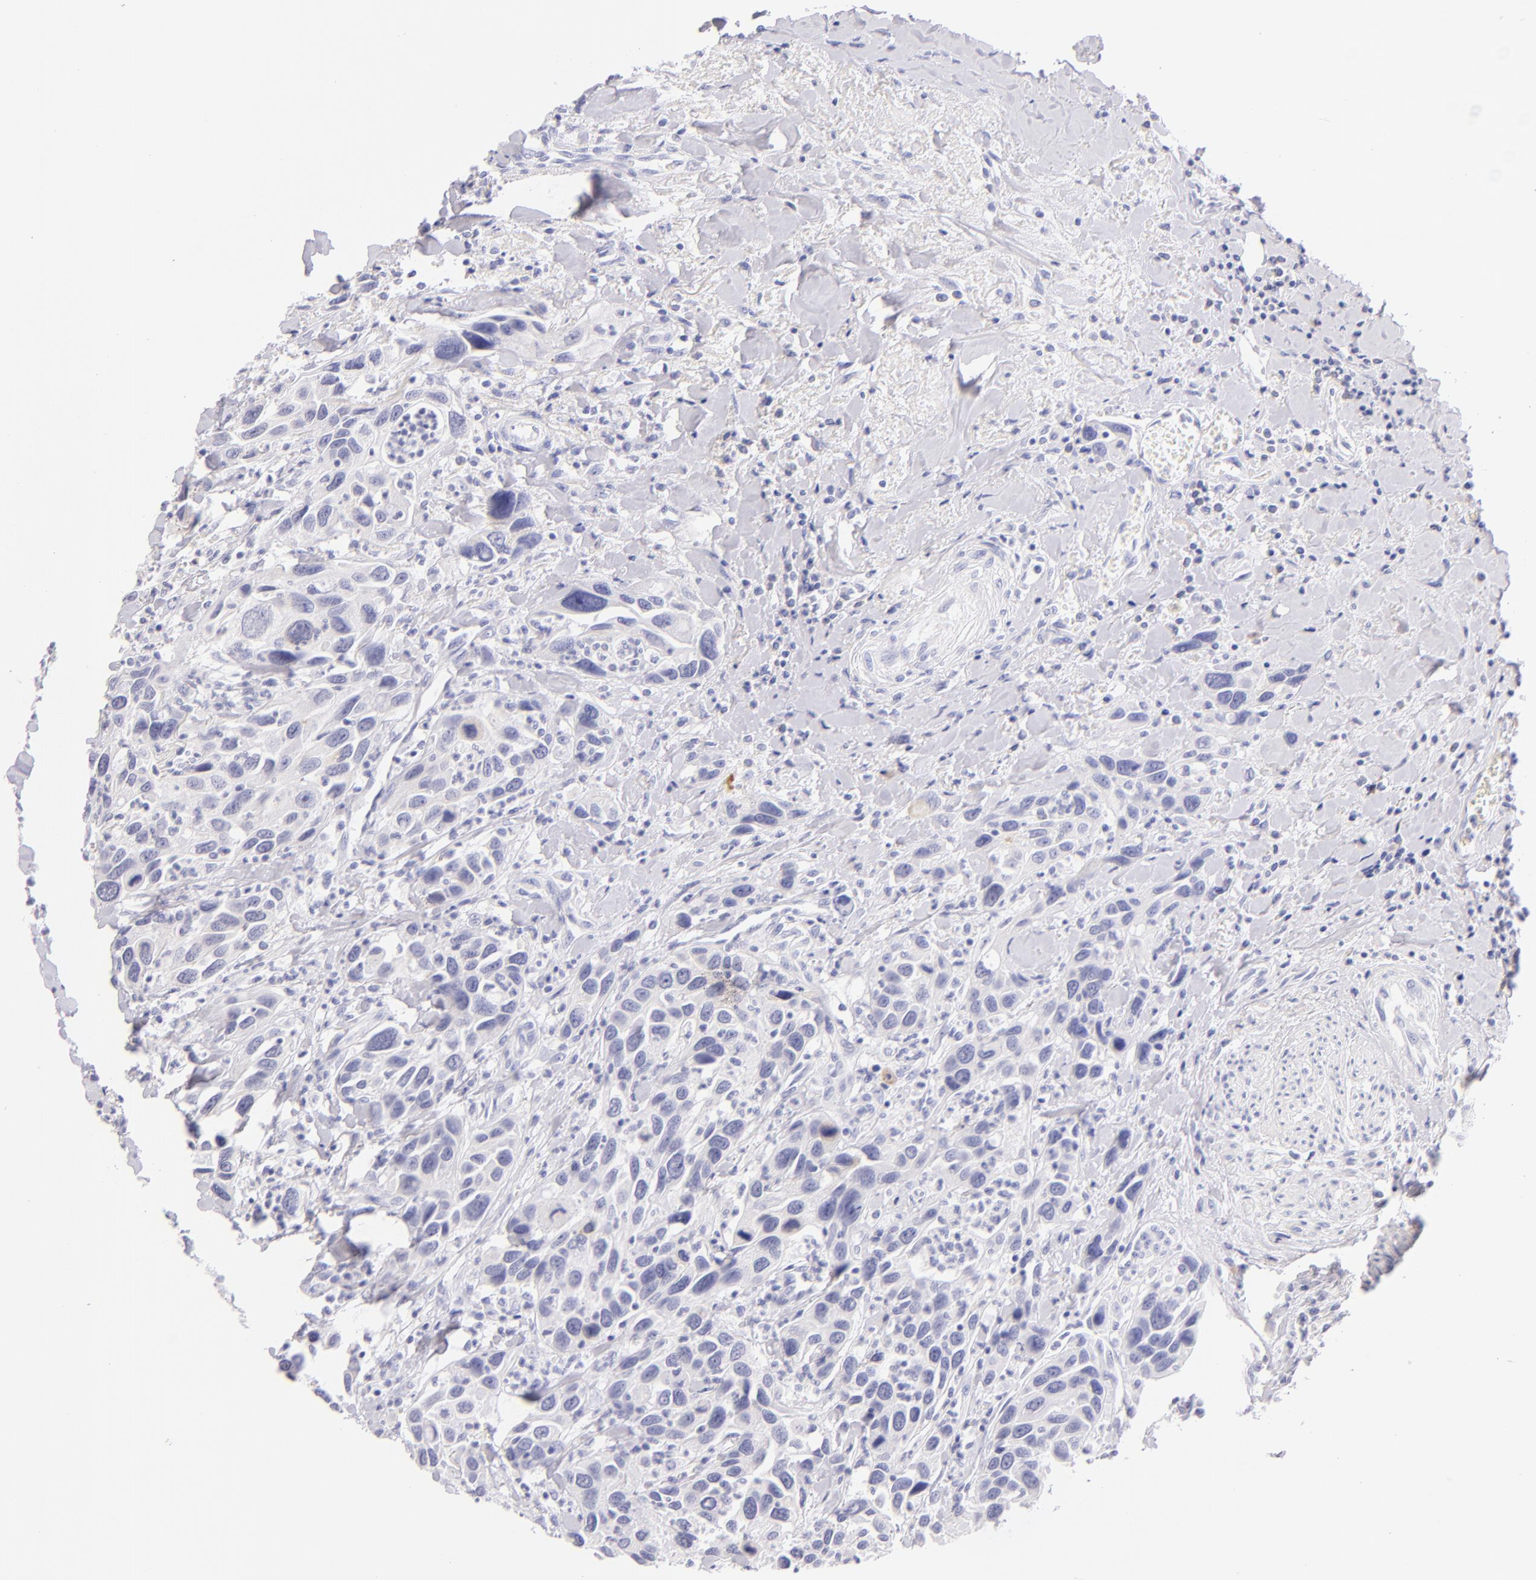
{"staining": {"intensity": "negative", "quantity": "none", "location": "none"}, "tissue": "urothelial cancer", "cell_type": "Tumor cells", "image_type": "cancer", "snomed": [{"axis": "morphology", "description": "Urothelial carcinoma, High grade"}, {"axis": "topography", "description": "Urinary bladder"}], "caption": "Tumor cells are negative for protein expression in human urothelial cancer.", "gene": "SDC1", "patient": {"sex": "male", "age": 66}}